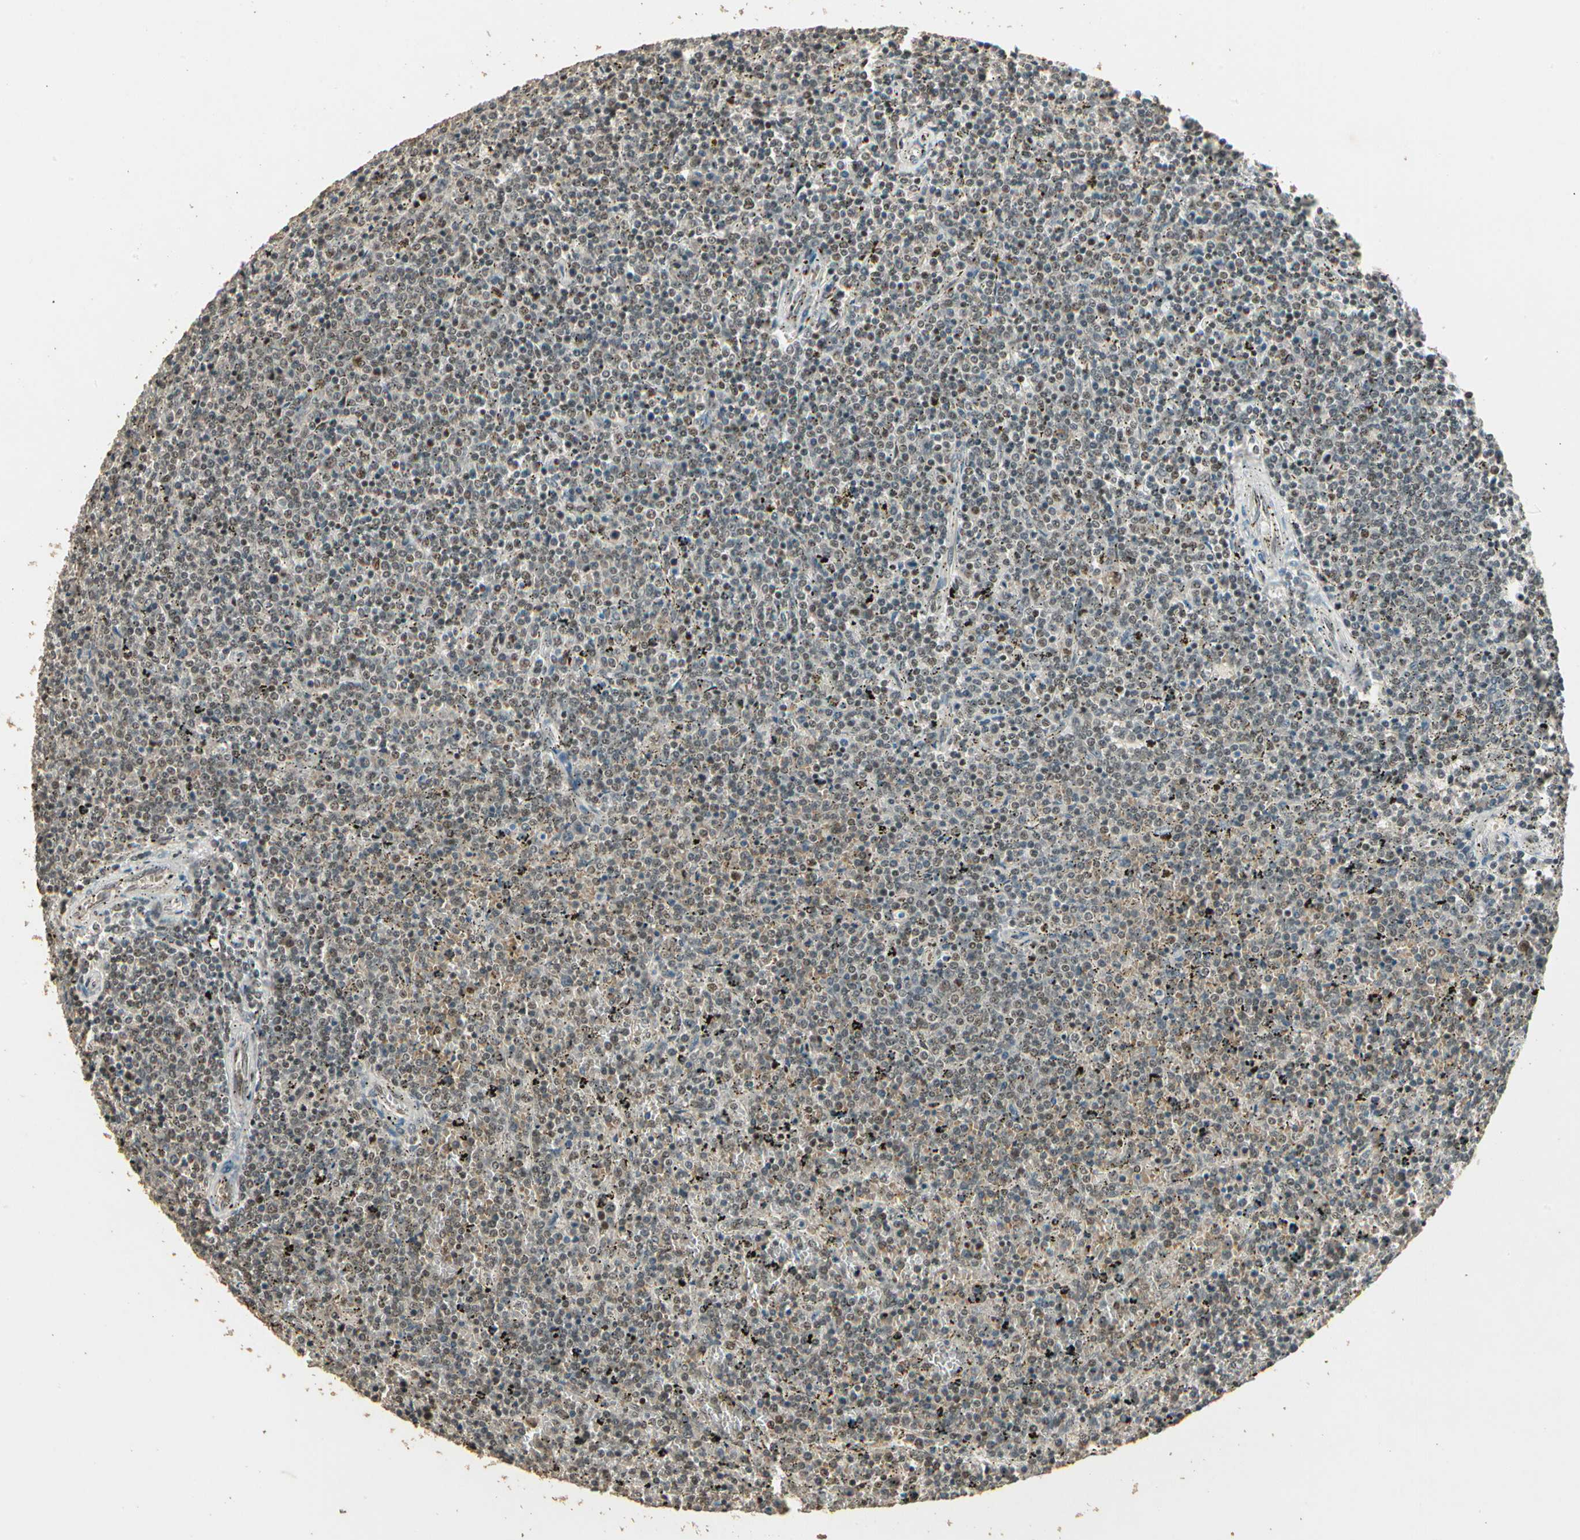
{"staining": {"intensity": "weak", "quantity": "25%-75%", "location": "nuclear"}, "tissue": "lymphoma", "cell_type": "Tumor cells", "image_type": "cancer", "snomed": [{"axis": "morphology", "description": "Malignant lymphoma, non-Hodgkin's type, Low grade"}, {"axis": "topography", "description": "Spleen"}], "caption": "This image displays immunohistochemistry staining of human low-grade malignant lymphoma, non-Hodgkin's type, with low weak nuclear expression in about 25%-75% of tumor cells.", "gene": "RBM25", "patient": {"sex": "female", "age": 77}}